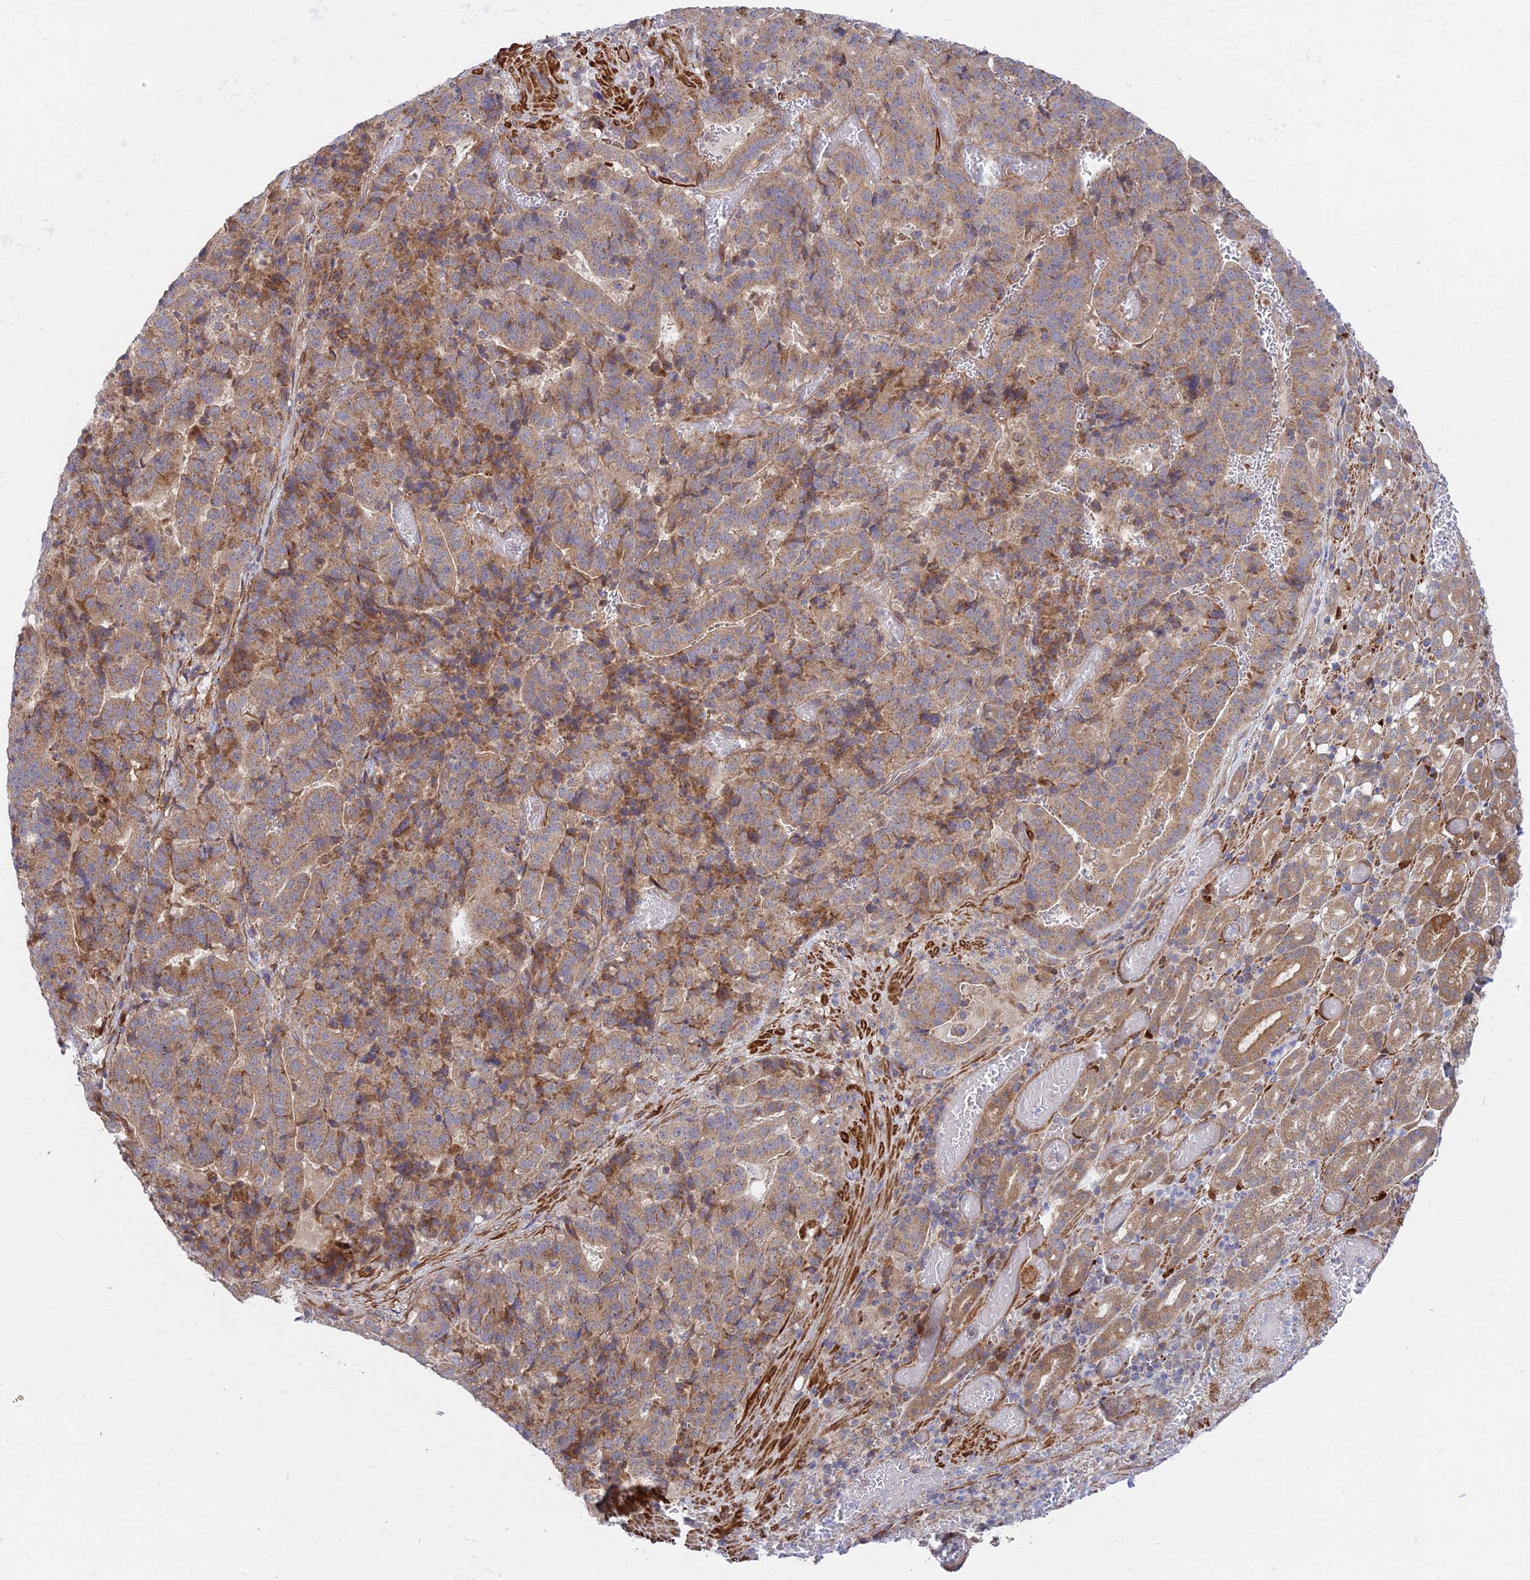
{"staining": {"intensity": "weak", "quantity": ">75%", "location": "cytoplasmic/membranous"}, "tissue": "stomach cancer", "cell_type": "Tumor cells", "image_type": "cancer", "snomed": [{"axis": "morphology", "description": "Adenocarcinoma, NOS"}, {"axis": "topography", "description": "Stomach"}], "caption": "Stomach adenocarcinoma stained with a brown dye shows weak cytoplasmic/membranous positive expression in about >75% of tumor cells.", "gene": "INCA1", "patient": {"sex": "male", "age": 48}}